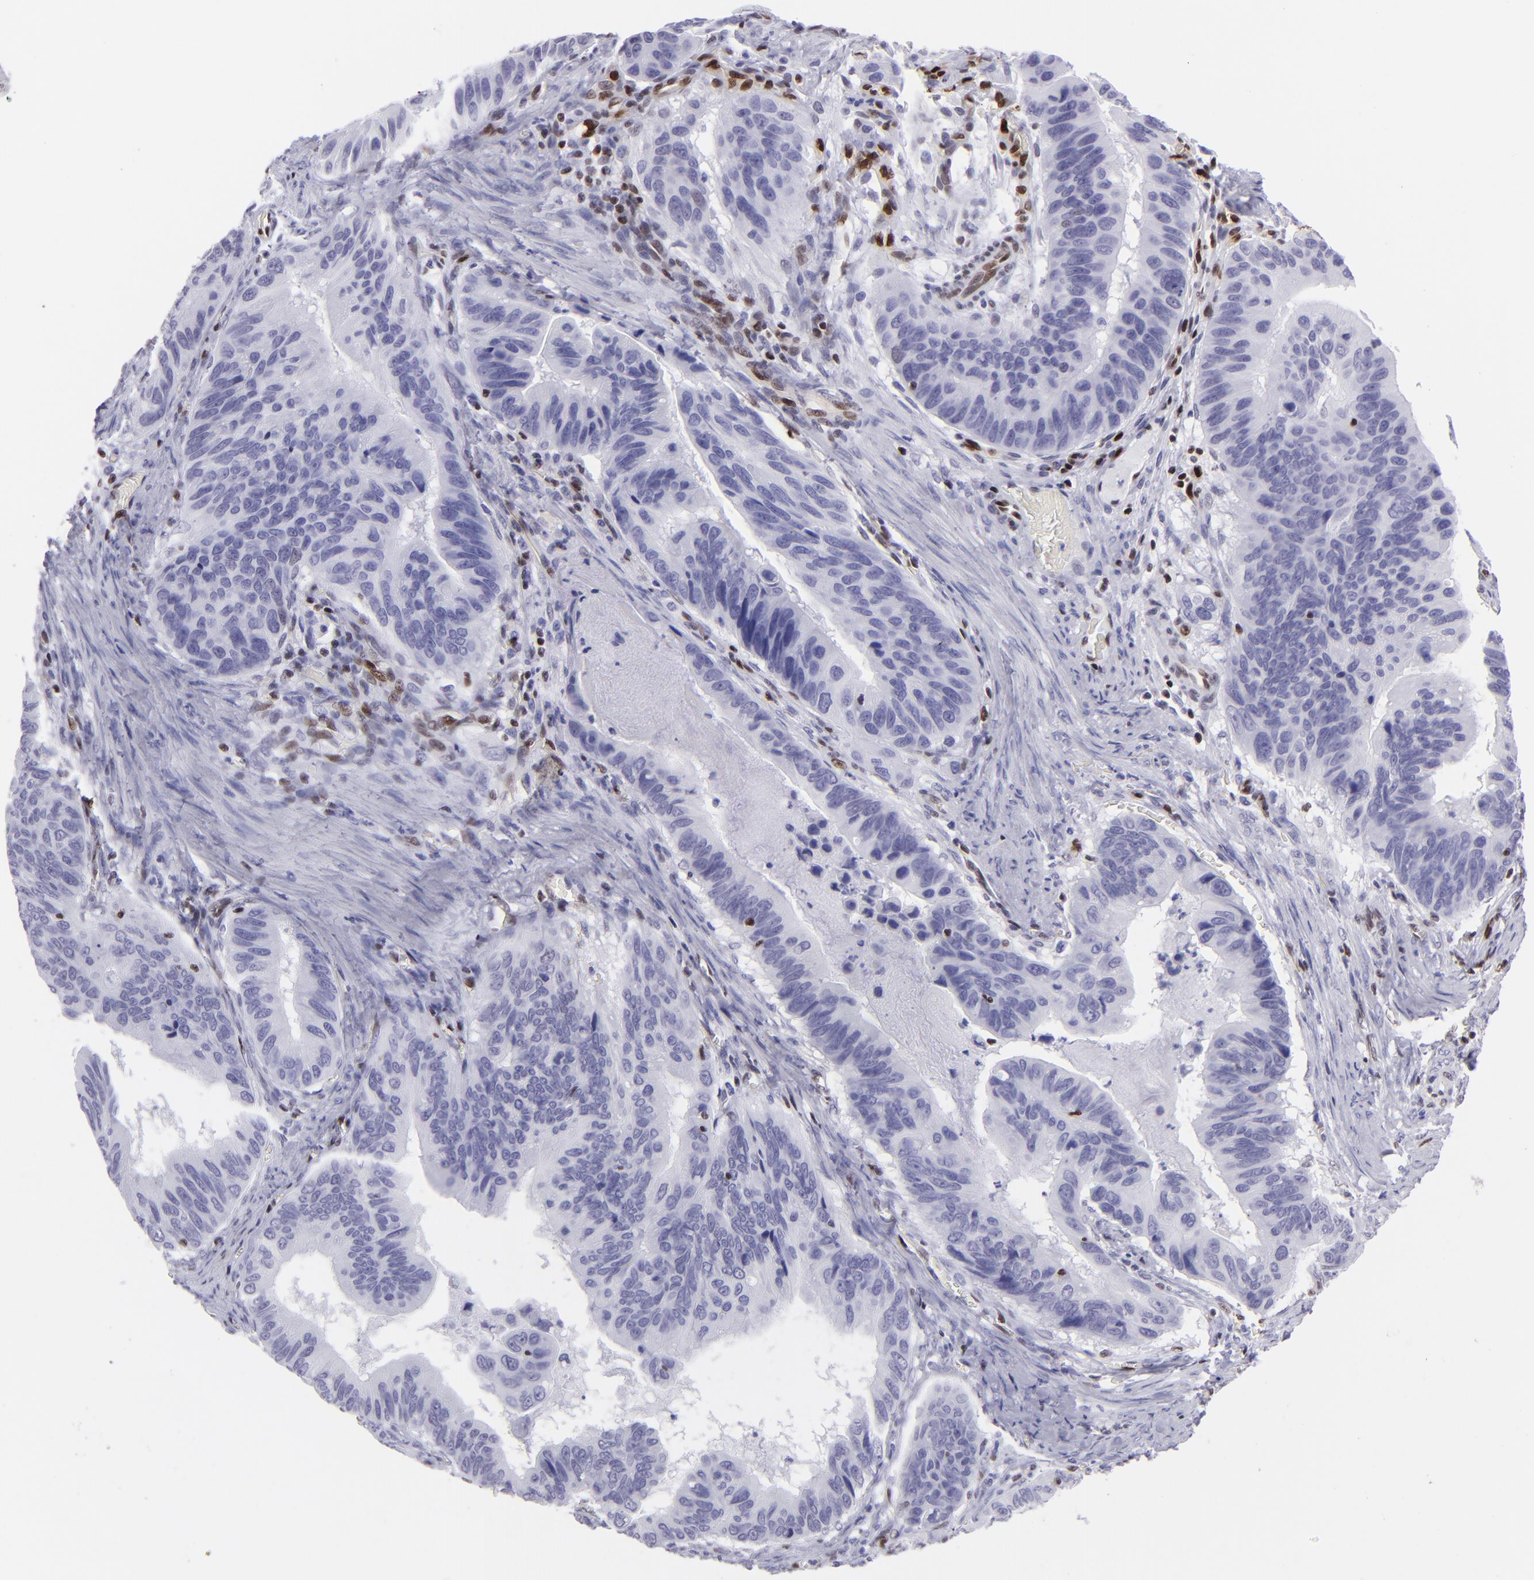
{"staining": {"intensity": "negative", "quantity": "none", "location": "none"}, "tissue": "stomach cancer", "cell_type": "Tumor cells", "image_type": "cancer", "snomed": [{"axis": "morphology", "description": "Adenocarcinoma, NOS"}, {"axis": "topography", "description": "Stomach, upper"}], "caption": "Image shows no protein expression in tumor cells of stomach adenocarcinoma tissue. (DAB IHC, high magnification).", "gene": "ETS1", "patient": {"sex": "male", "age": 80}}